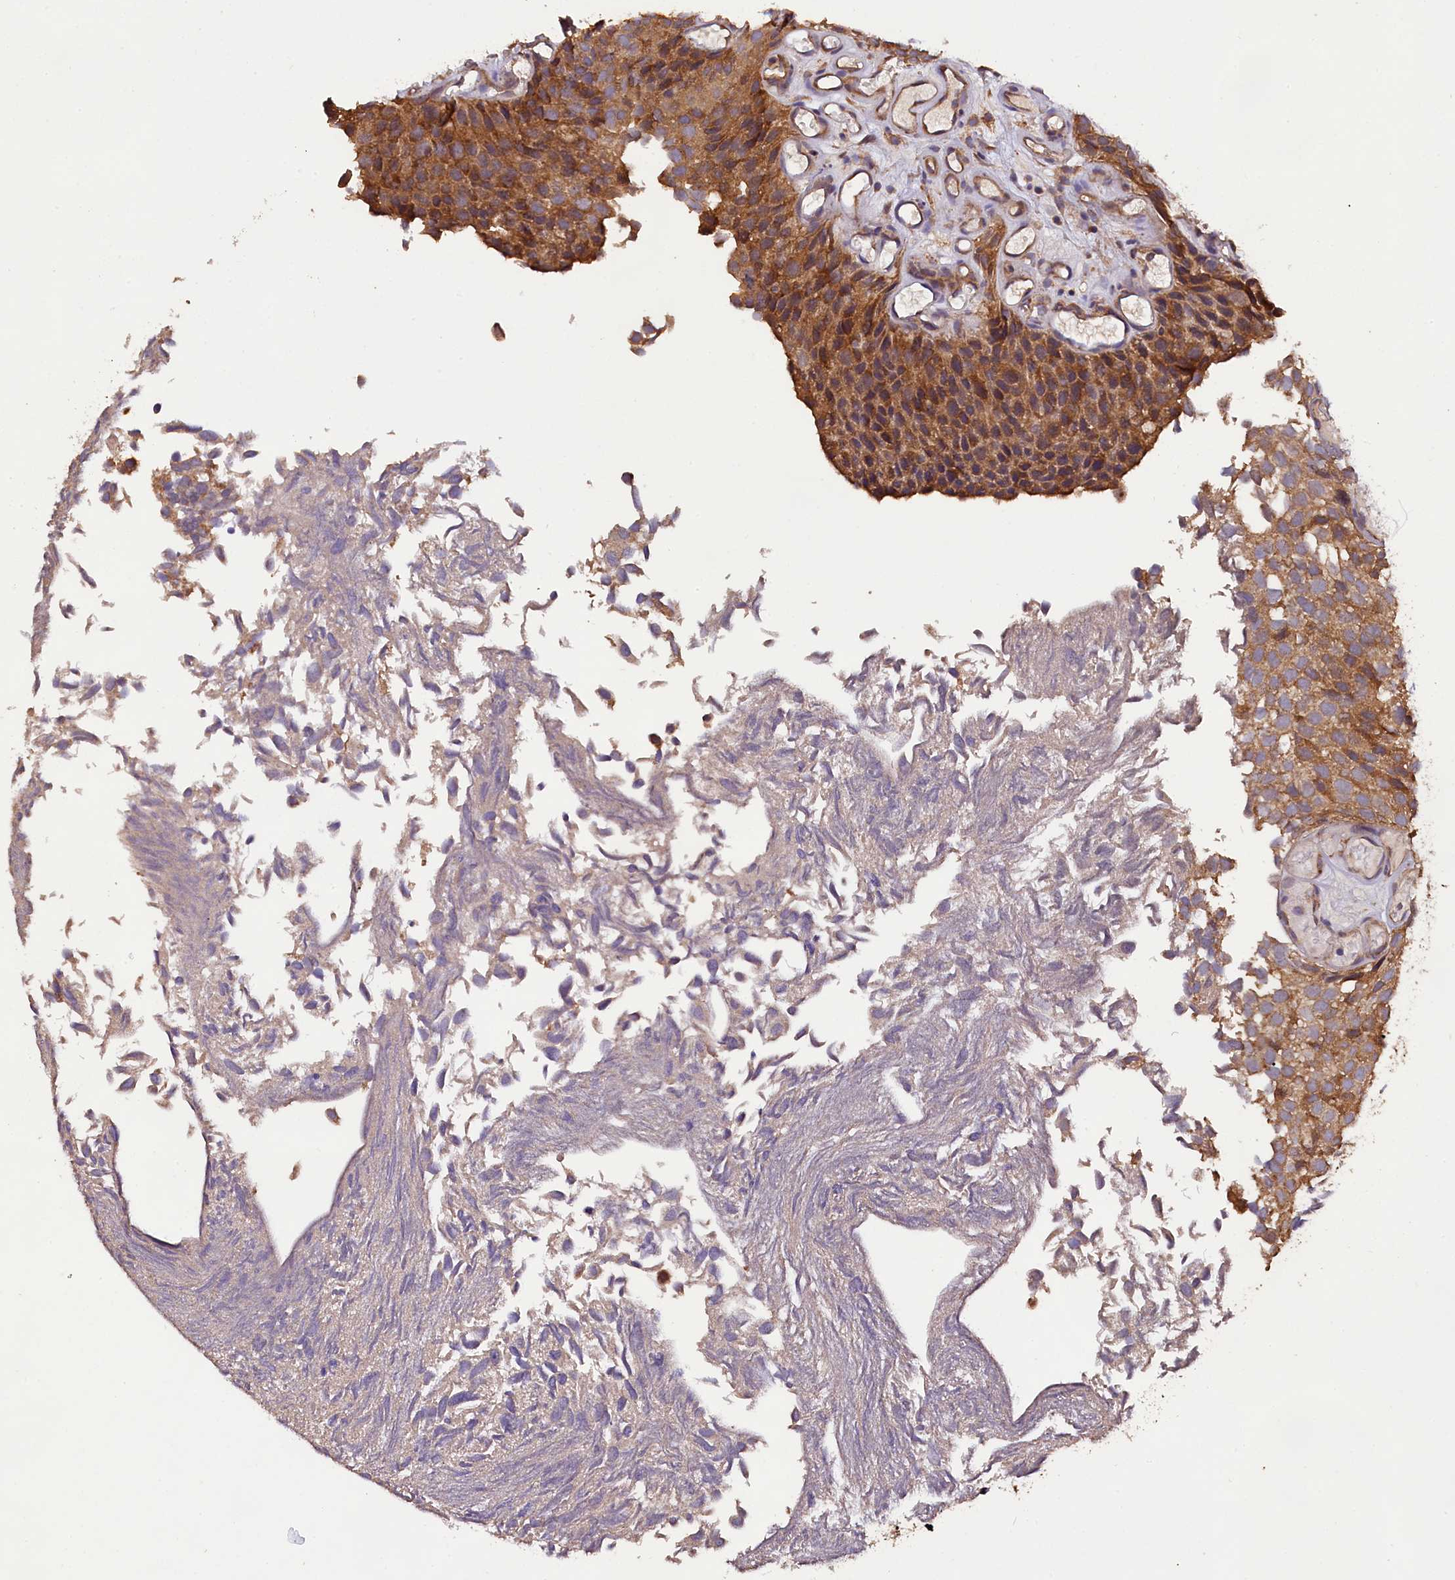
{"staining": {"intensity": "moderate", "quantity": "25%-75%", "location": "cytoplasmic/membranous"}, "tissue": "urothelial cancer", "cell_type": "Tumor cells", "image_type": "cancer", "snomed": [{"axis": "morphology", "description": "Urothelial carcinoma, Low grade"}, {"axis": "topography", "description": "Urinary bladder"}], "caption": "A high-resolution photomicrograph shows immunohistochemistry (IHC) staining of urothelial cancer, which displays moderate cytoplasmic/membranous positivity in approximately 25%-75% of tumor cells.", "gene": "ENKD1", "patient": {"sex": "male", "age": 89}}